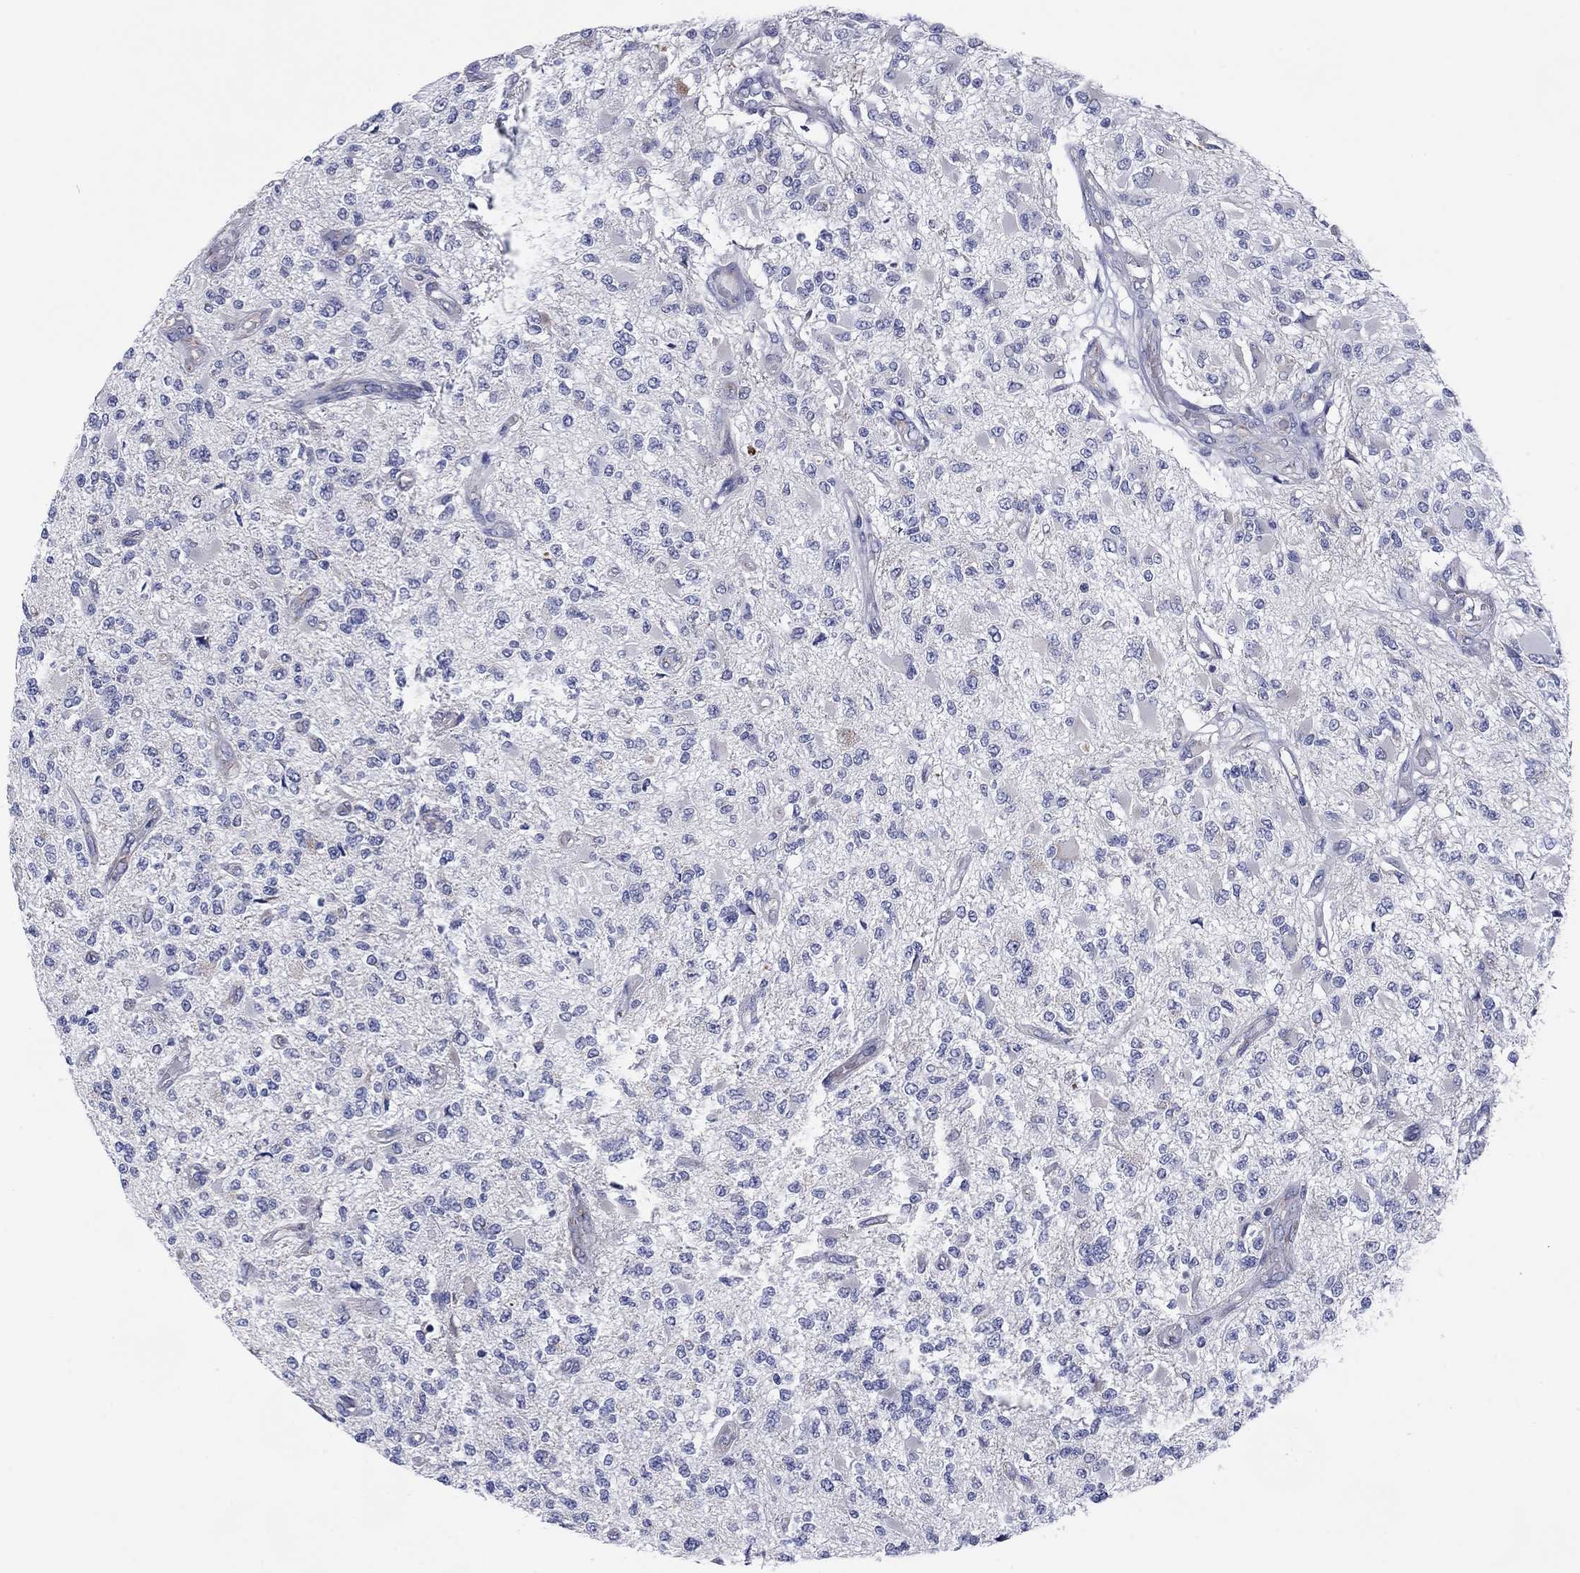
{"staining": {"intensity": "negative", "quantity": "none", "location": "none"}, "tissue": "glioma", "cell_type": "Tumor cells", "image_type": "cancer", "snomed": [{"axis": "morphology", "description": "Glioma, malignant, High grade"}, {"axis": "topography", "description": "Brain"}], "caption": "This is an IHC image of glioma. There is no positivity in tumor cells.", "gene": "MGST3", "patient": {"sex": "female", "age": 63}}